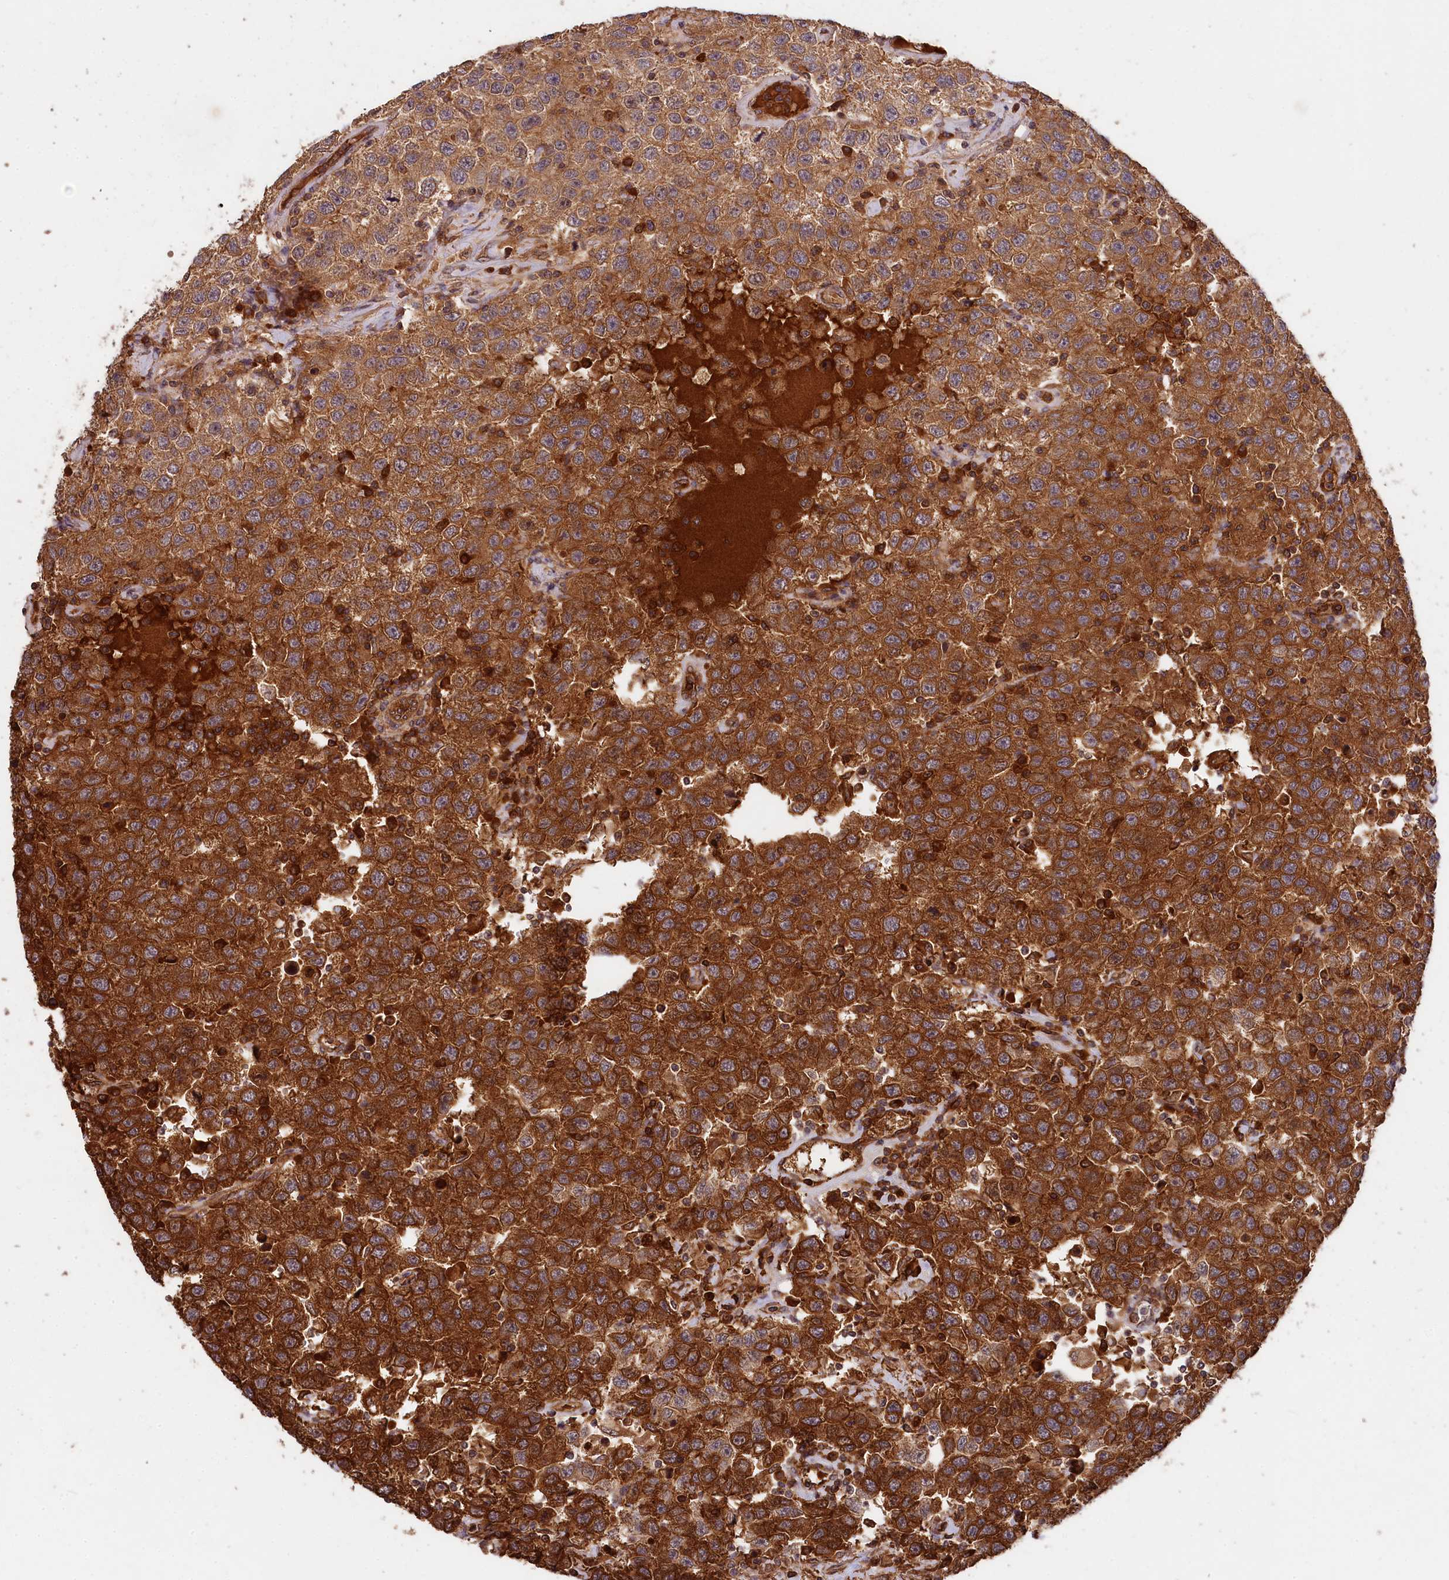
{"staining": {"intensity": "strong", "quantity": ">75%", "location": "cytoplasmic/membranous"}, "tissue": "testis cancer", "cell_type": "Tumor cells", "image_type": "cancer", "snomed": [{"axis": "morphology", "description": "Seminoma, NOS"}, {"axis": "topography", "description": "Testis"}], "caption": "The image displays a brown stain indicating the presence of a protein in the cytoplasmic/membranous of tumor cells in seminoma (testis).", "gene": "MCF2L2", "patient": {"sex": "male", "age": 41}}